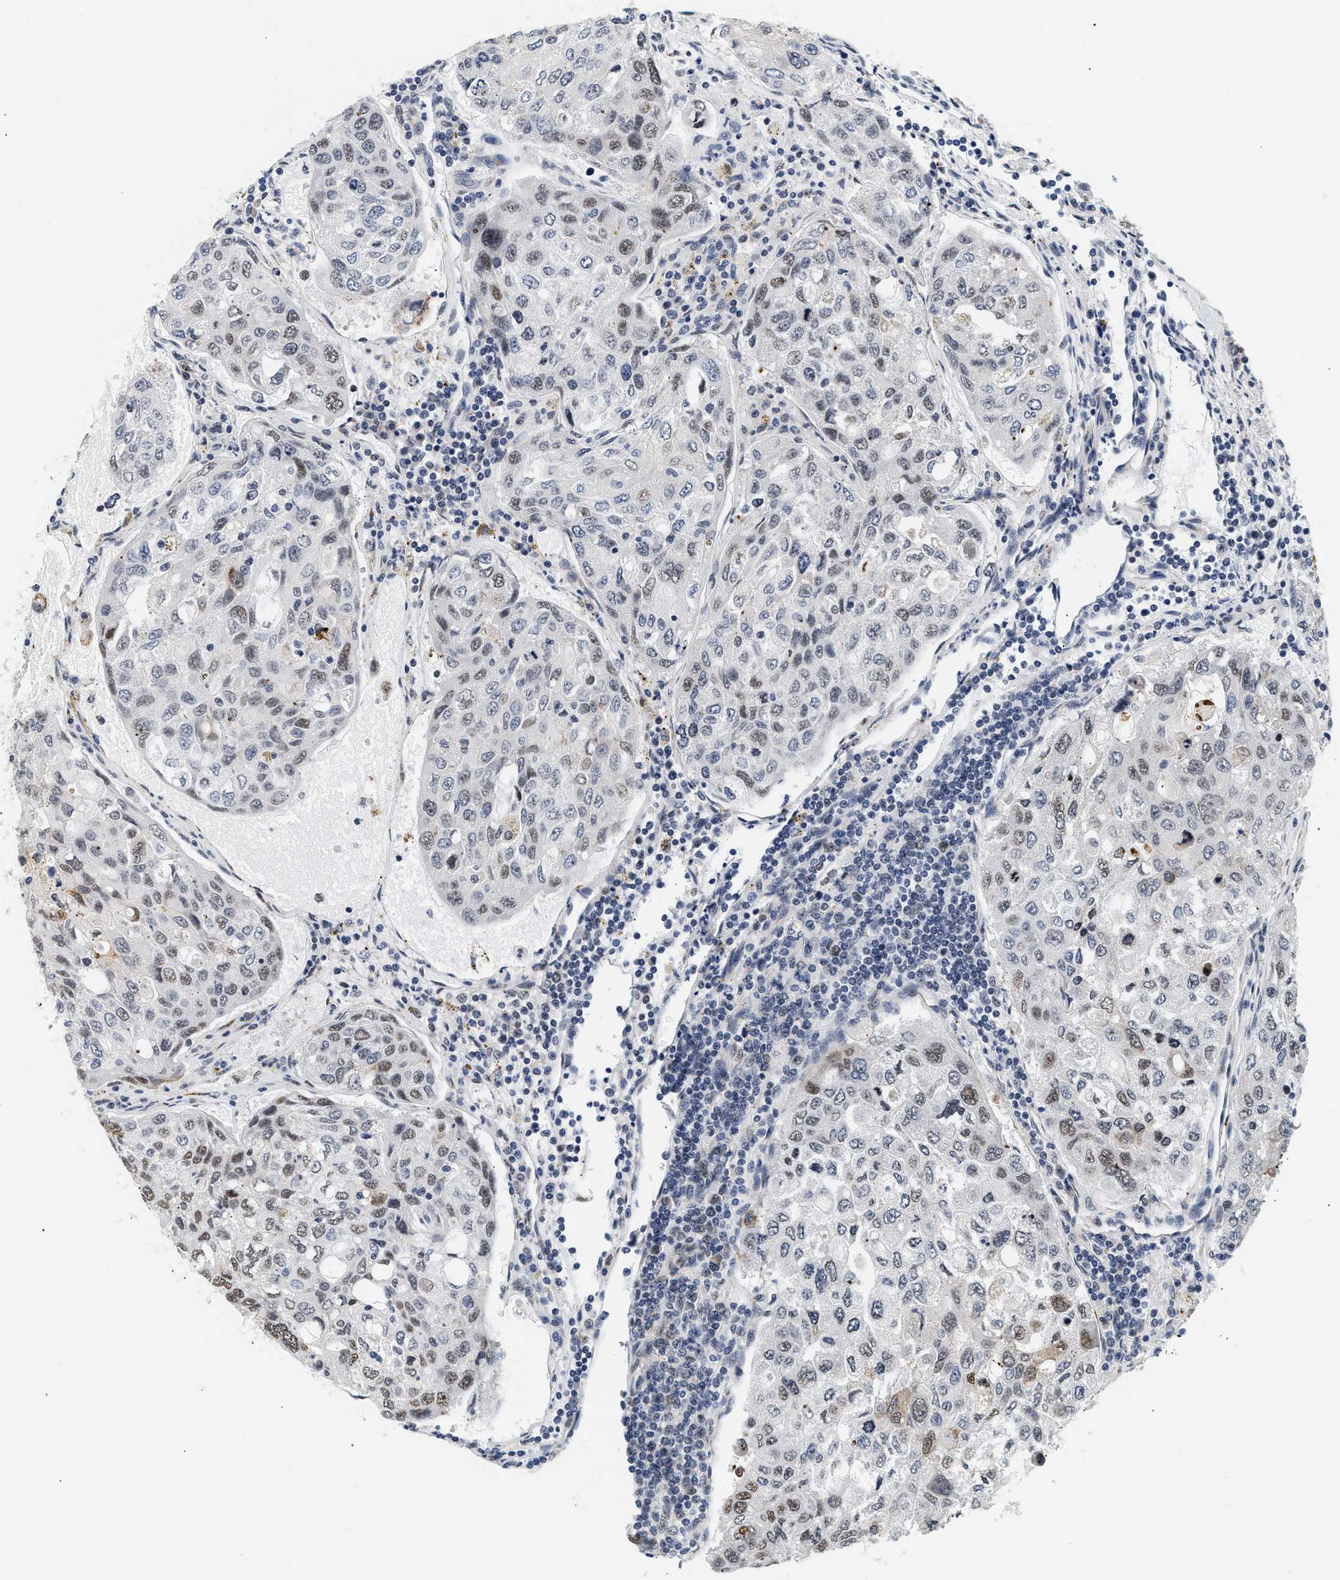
{"staining": {"intensity": "weak", "quantity": "25%-75%", "location": "nuclear"}, "tissue": "urothelial cancer", "cell_type": "Tumor cells", "image_type": "cancer", "snomed": [{"axis": "morphology", "description": "Urothelial carcinoma, High grade"}, {"axis": "topography", "description": "Lymph node"}, {"axis": "topography", "description": "Urinary bladder"}], "caption": "A high-resolution histopathology image shows immunohistochemistry staining of urothelial cancer, which exhibits weak nuclear staining in about 25%-75% of tumor cells.", "gene": "THOC1", "patient": {"sex": "male", "age": 51}}